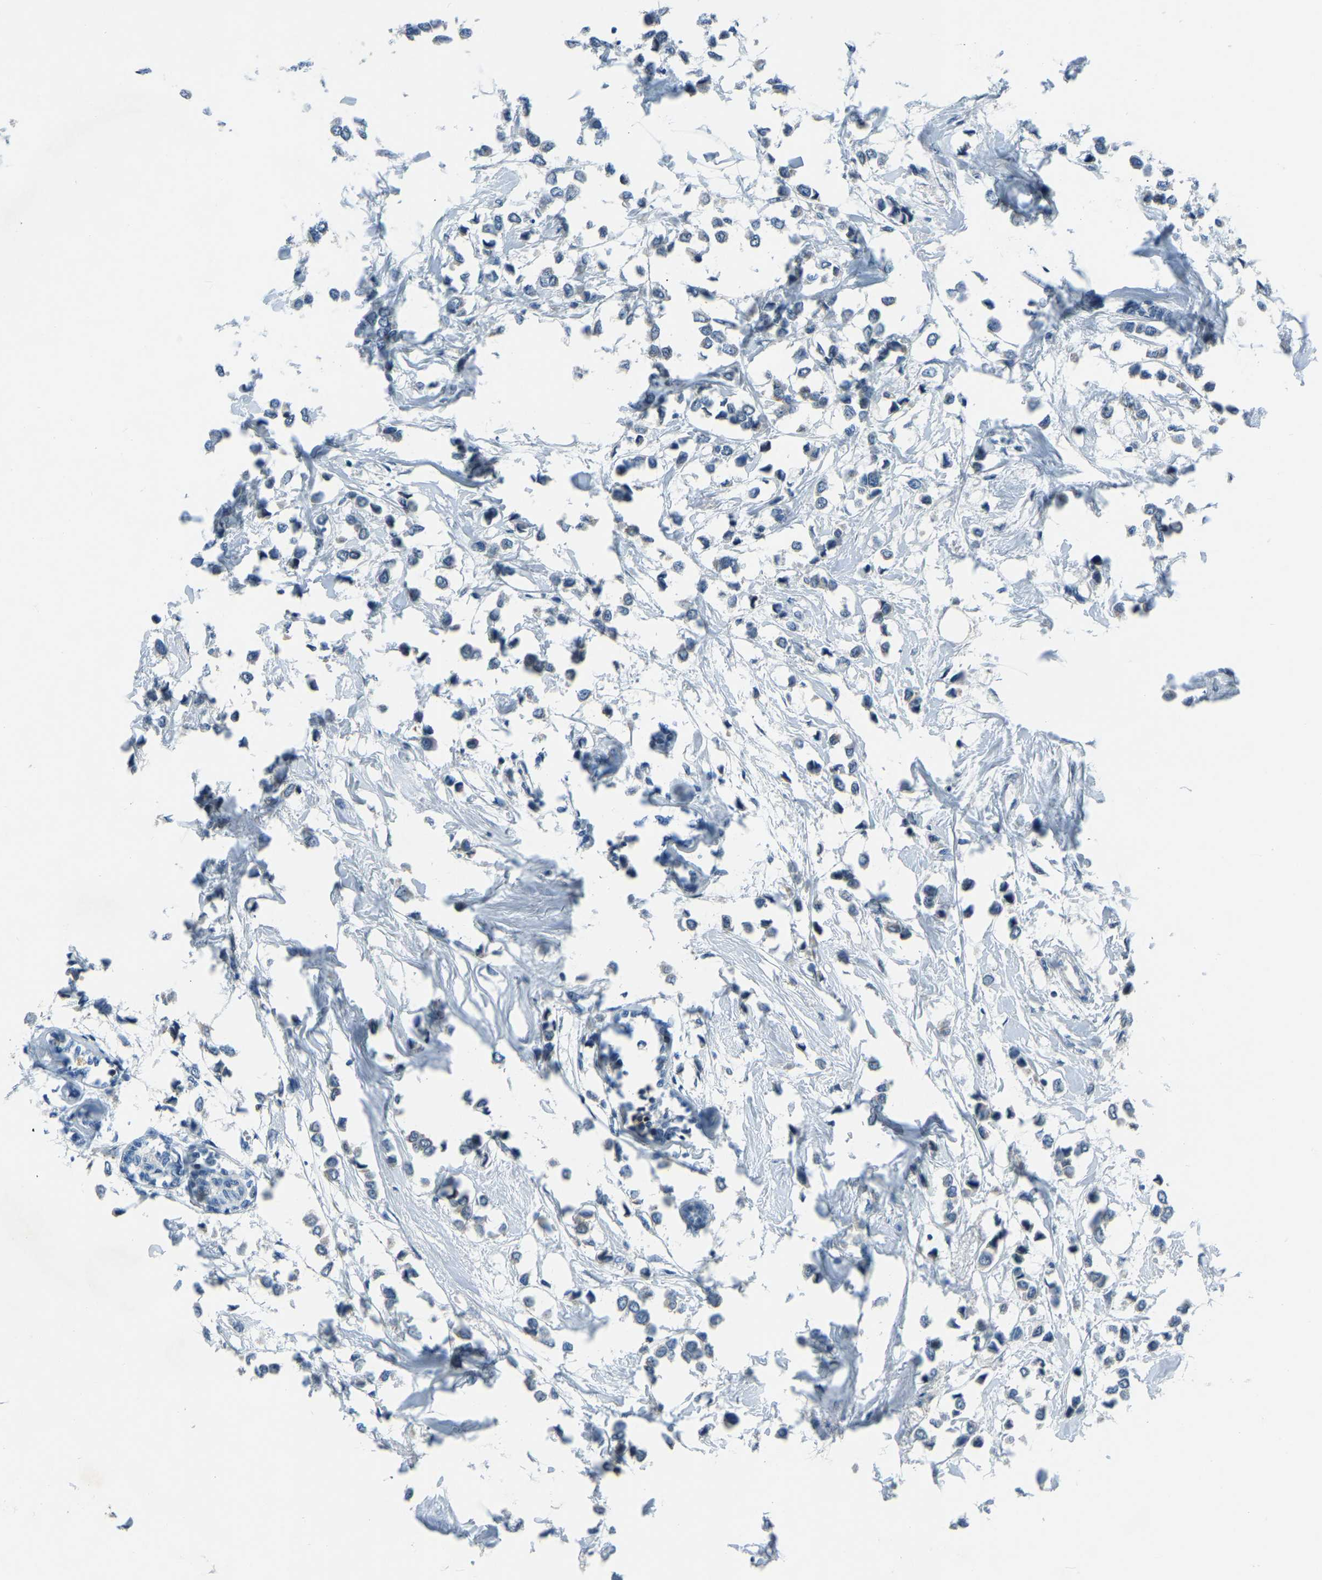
{"staining": {"intensity": "weak", "quantity": "<25%", "location": "cytoplasmic/membranous"}, "tissue": "breast cancer", "cell_type": "Tumor cells", "image_type": "cancer", "snomed": [{"axis": "morphology", "description": "Lobular carcinoma"}, {"axis": "topography", "description": "Breast"}], "caption": "Tumor cells are negative for brown protein staining in breast cancer (lobular carcinoma).", "gene": "XIRP1", "patient": {"sex": "female", "age": 51}}